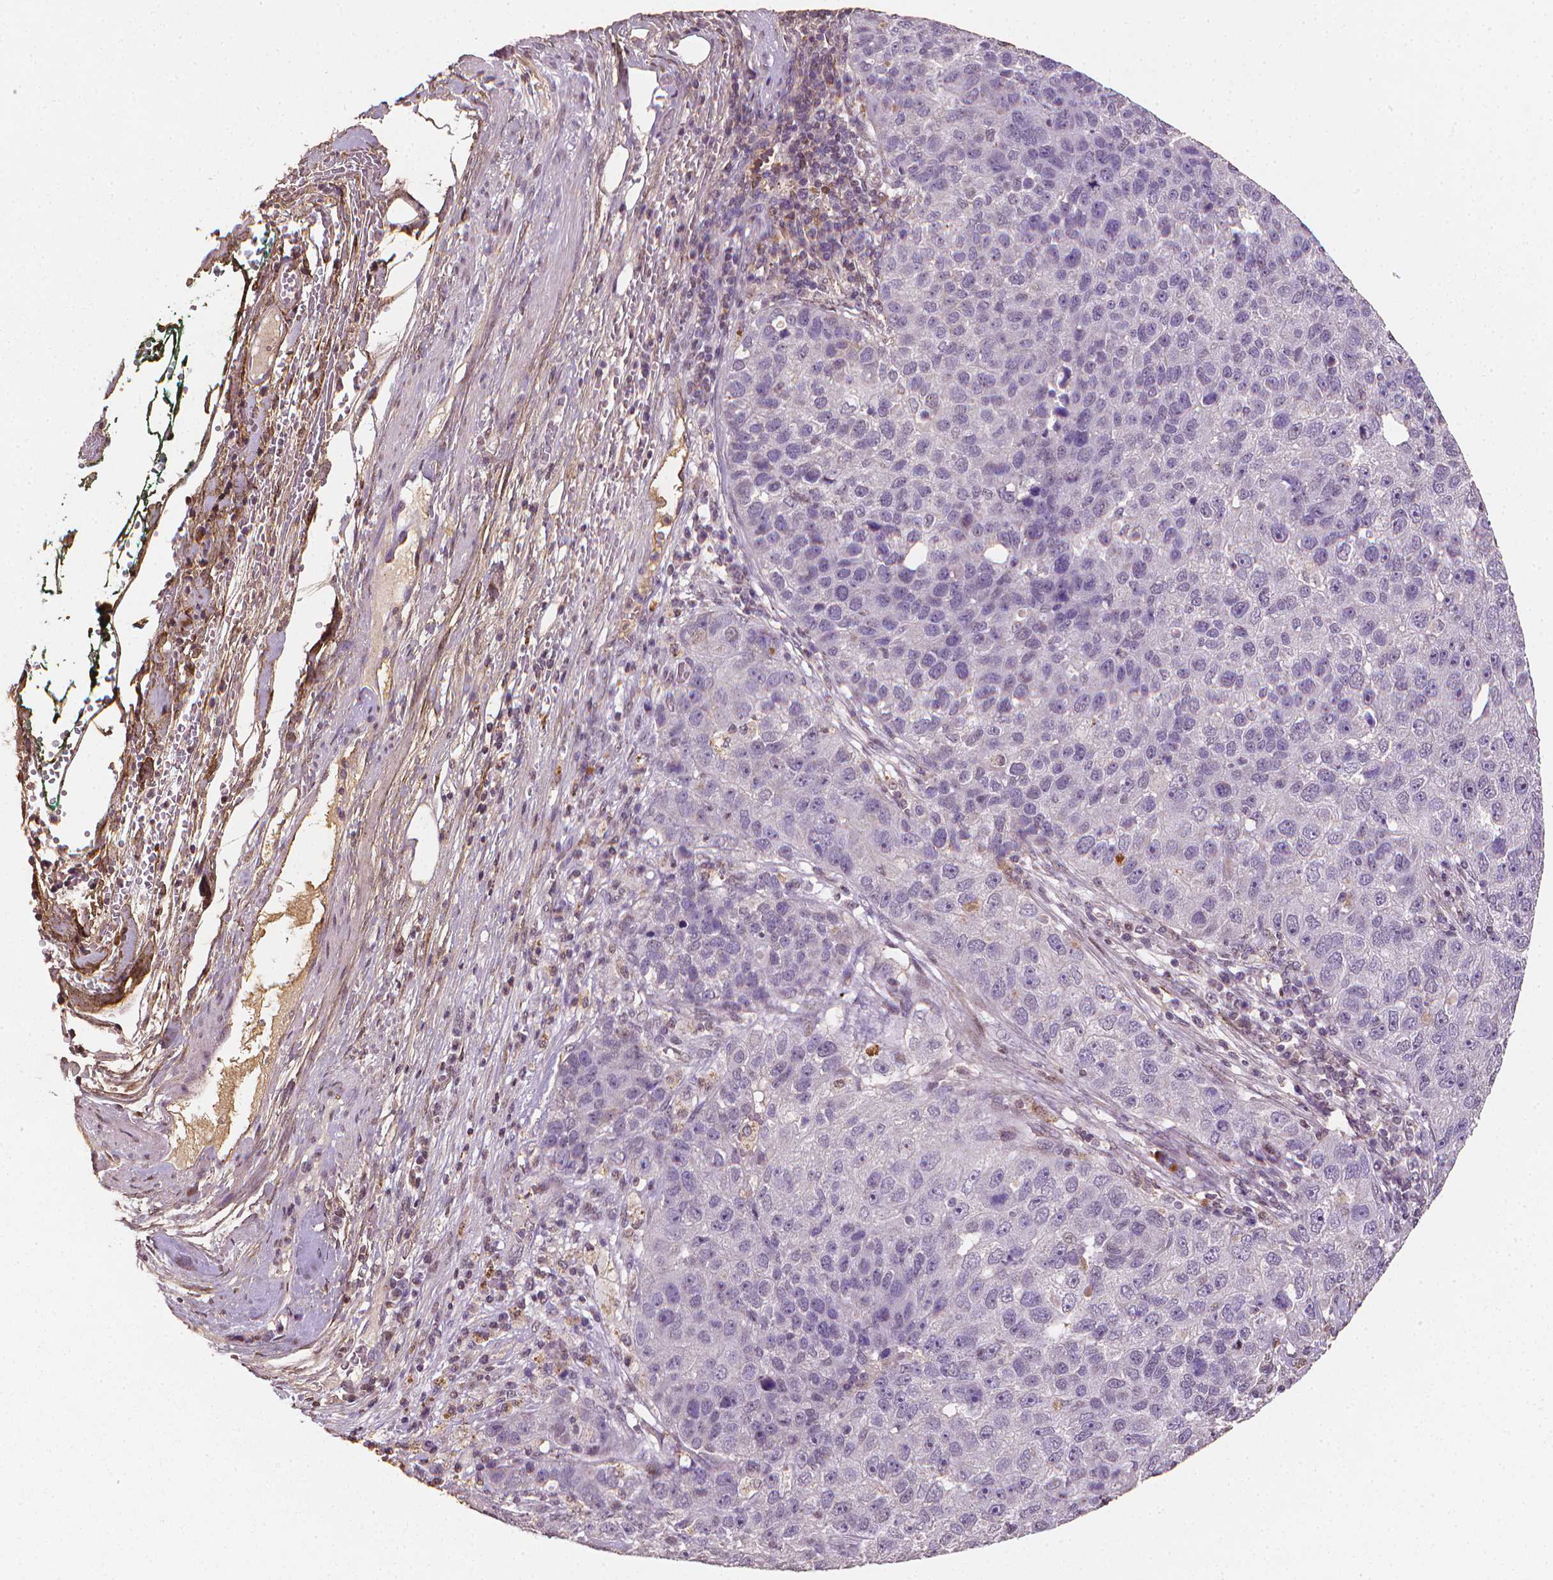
{"staining": {"intensity": "negative", "quantity": "none", "location": "none"}, "tissue": "pancreatic cancer", "cell_type": "Tumor cells", "image_type": "cancer", "snomed": [{"axis": "morphology", "description": "Adenocarcinoma, NOS"}, {"axis": "topography", "description": "Pancreas"}], "caption": "Tumor cells show no significant protein positivity in pancreatic cancer.", "gene": "DCN", "patient": {"sex": "female", "age": 61}}